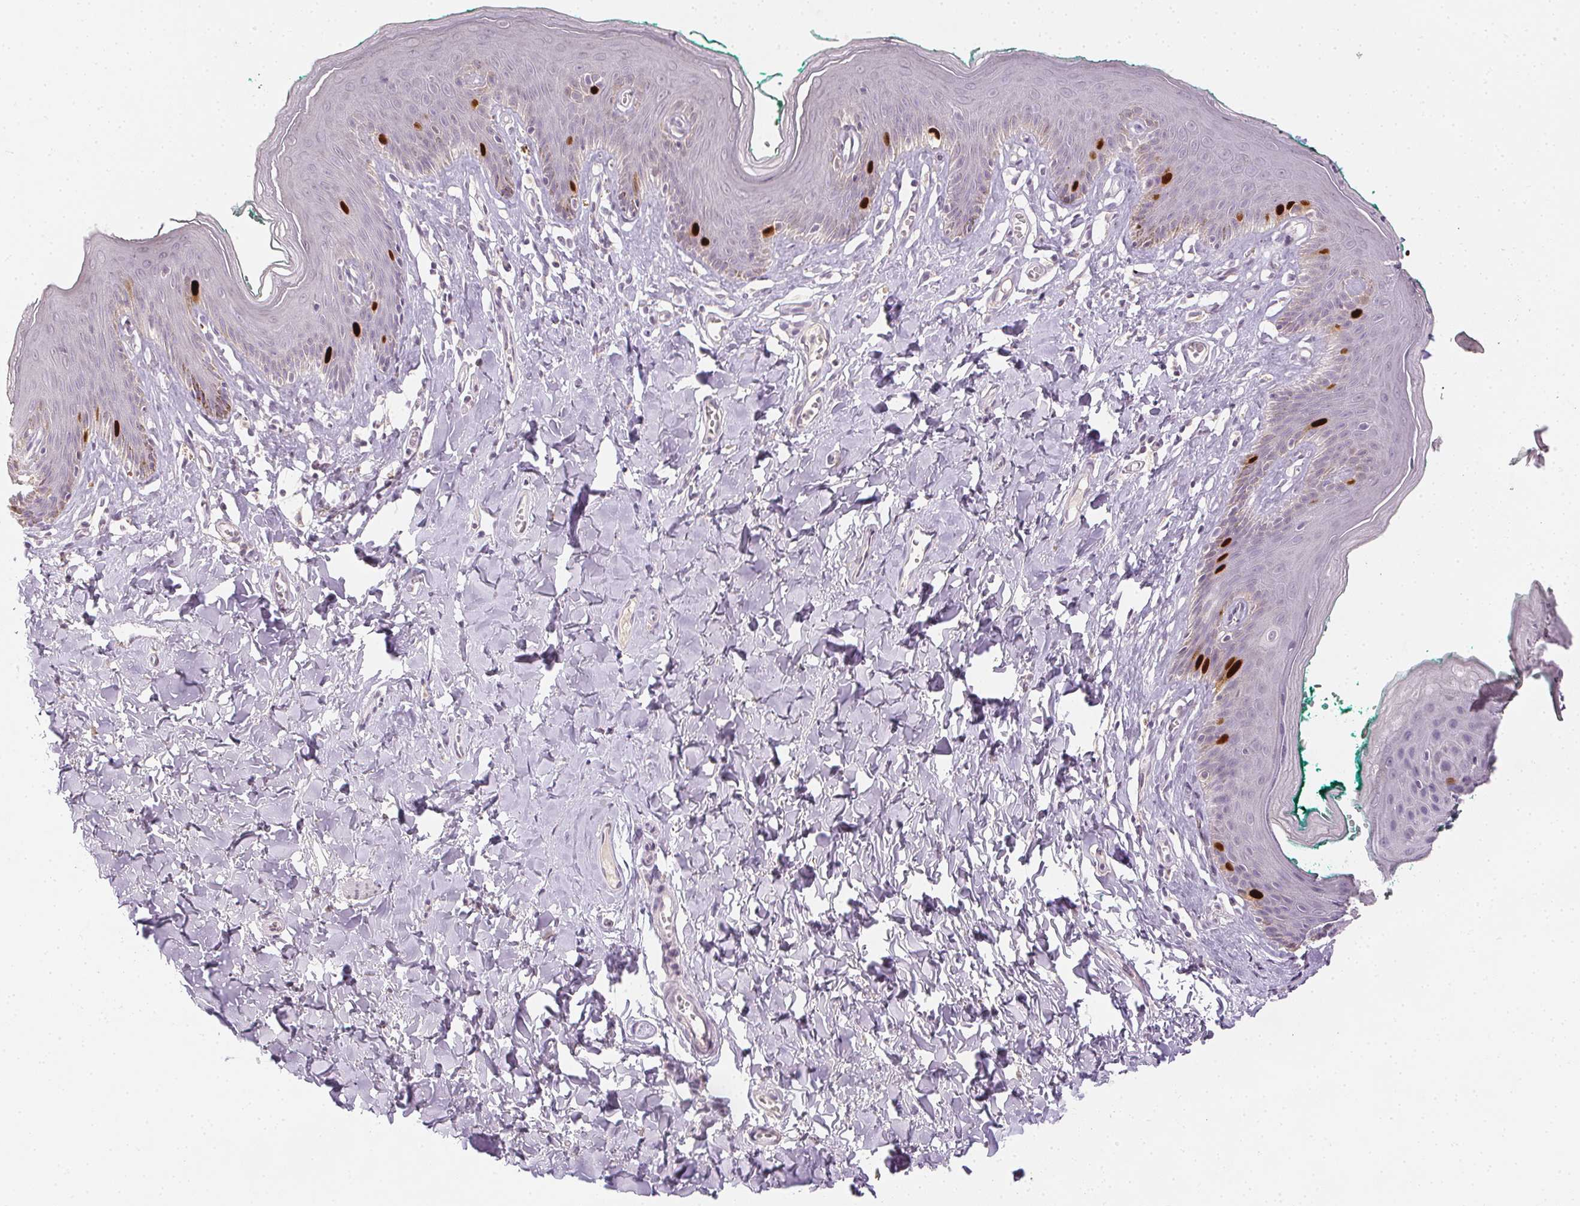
{"staining": {"intensity": "strong", "quantity": "<25%", "location": "nuclear"}, "tissue": "skin", "cell_type": "Epidermal cells", "image_type": "normal", "snomed": [{"axis": "morphology", "description": "Normal tissue, NOS"}, {"axis": "topography", "description": "Vulva"}, {"axis": "topography", "description": "Peripheral nerve tissue"}], "caption": "Strong nuclear expression for a protein is seen in approximately <25% of epidermal cells of unremarkable skin using immunohistochemistry.", "gene": "ANLN", "patient": {"sex": "female", "age": 66}}